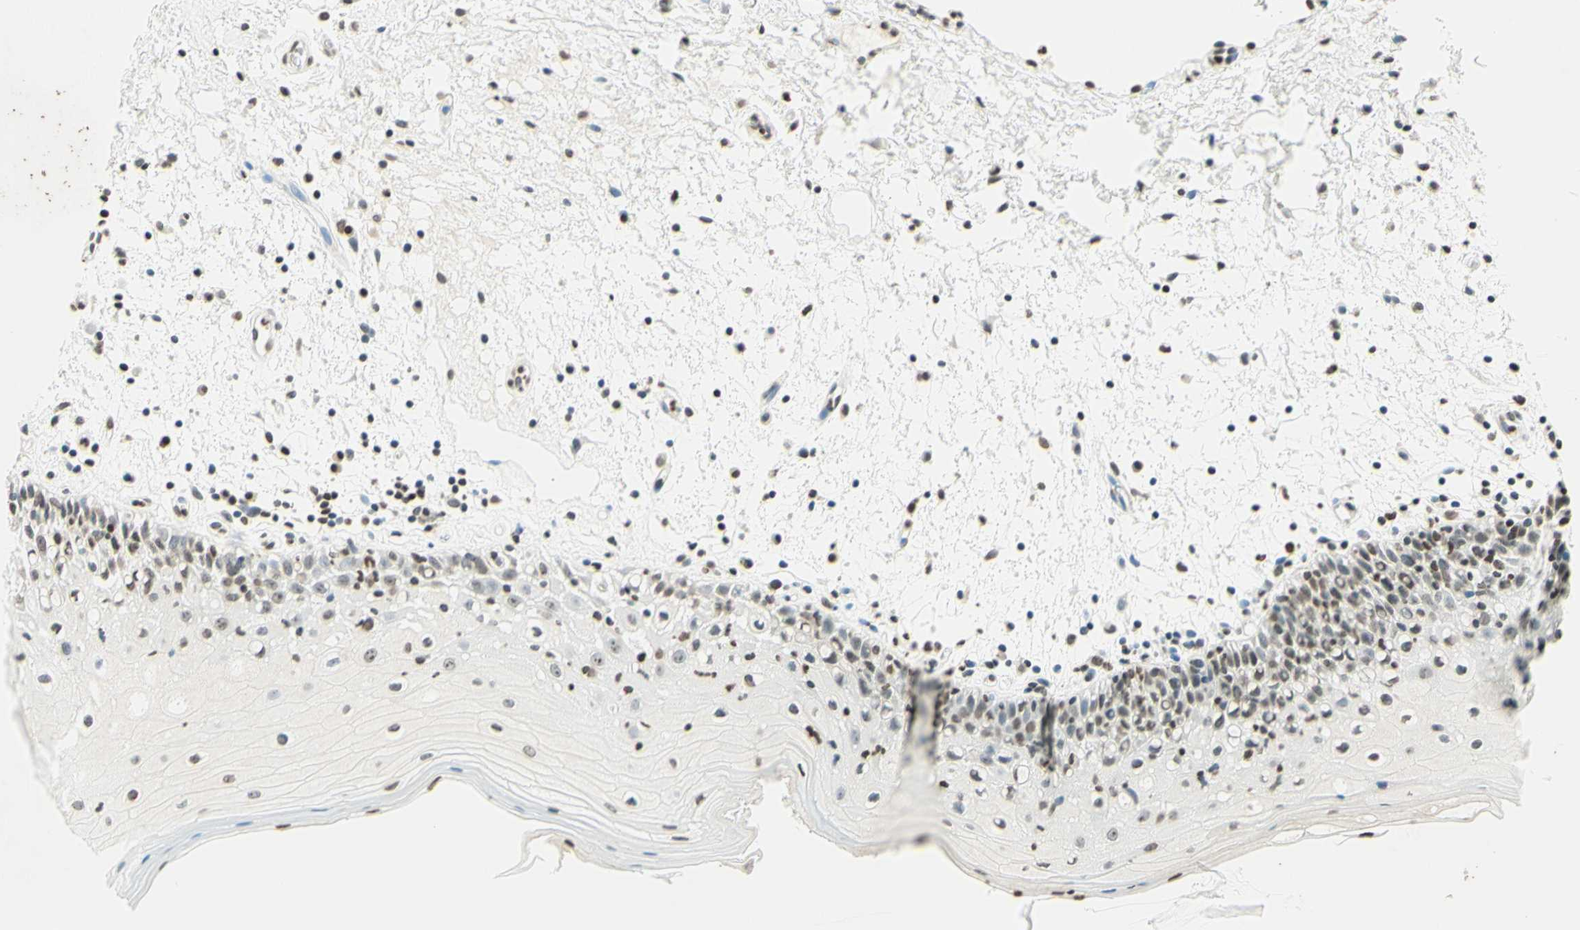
{"staining": {"intensity": "moderate", "quantity": "25%-75%", "location": "nuclear"}, "tissue": "oral mucosa", "cell_type": "Squamous epithelial cells", "image_type": "normal", "snomed": [{"axis": "morphology", "description": "Normal tissue, NOS"}, {"axis": "morphology", "description": "Squamous cell carcinoma, NOS"}, {"axis": "topography", "description": "Skeletal muscle"}, {"axis": "topography", "description": "Oral tissue"}], "caption": "Immunohistochemistry micrograph of unremarkable oral mucosa: oral mucosa stained using immunohistochemistry (IHC) demonstrates medium levels of moderate protein expression localized specifically in the nuclear of squamous epithelial cells, appearing as a nuclear brown color.", "gene": "MSH2", "patient": {"sex": "male", "age": 71}}